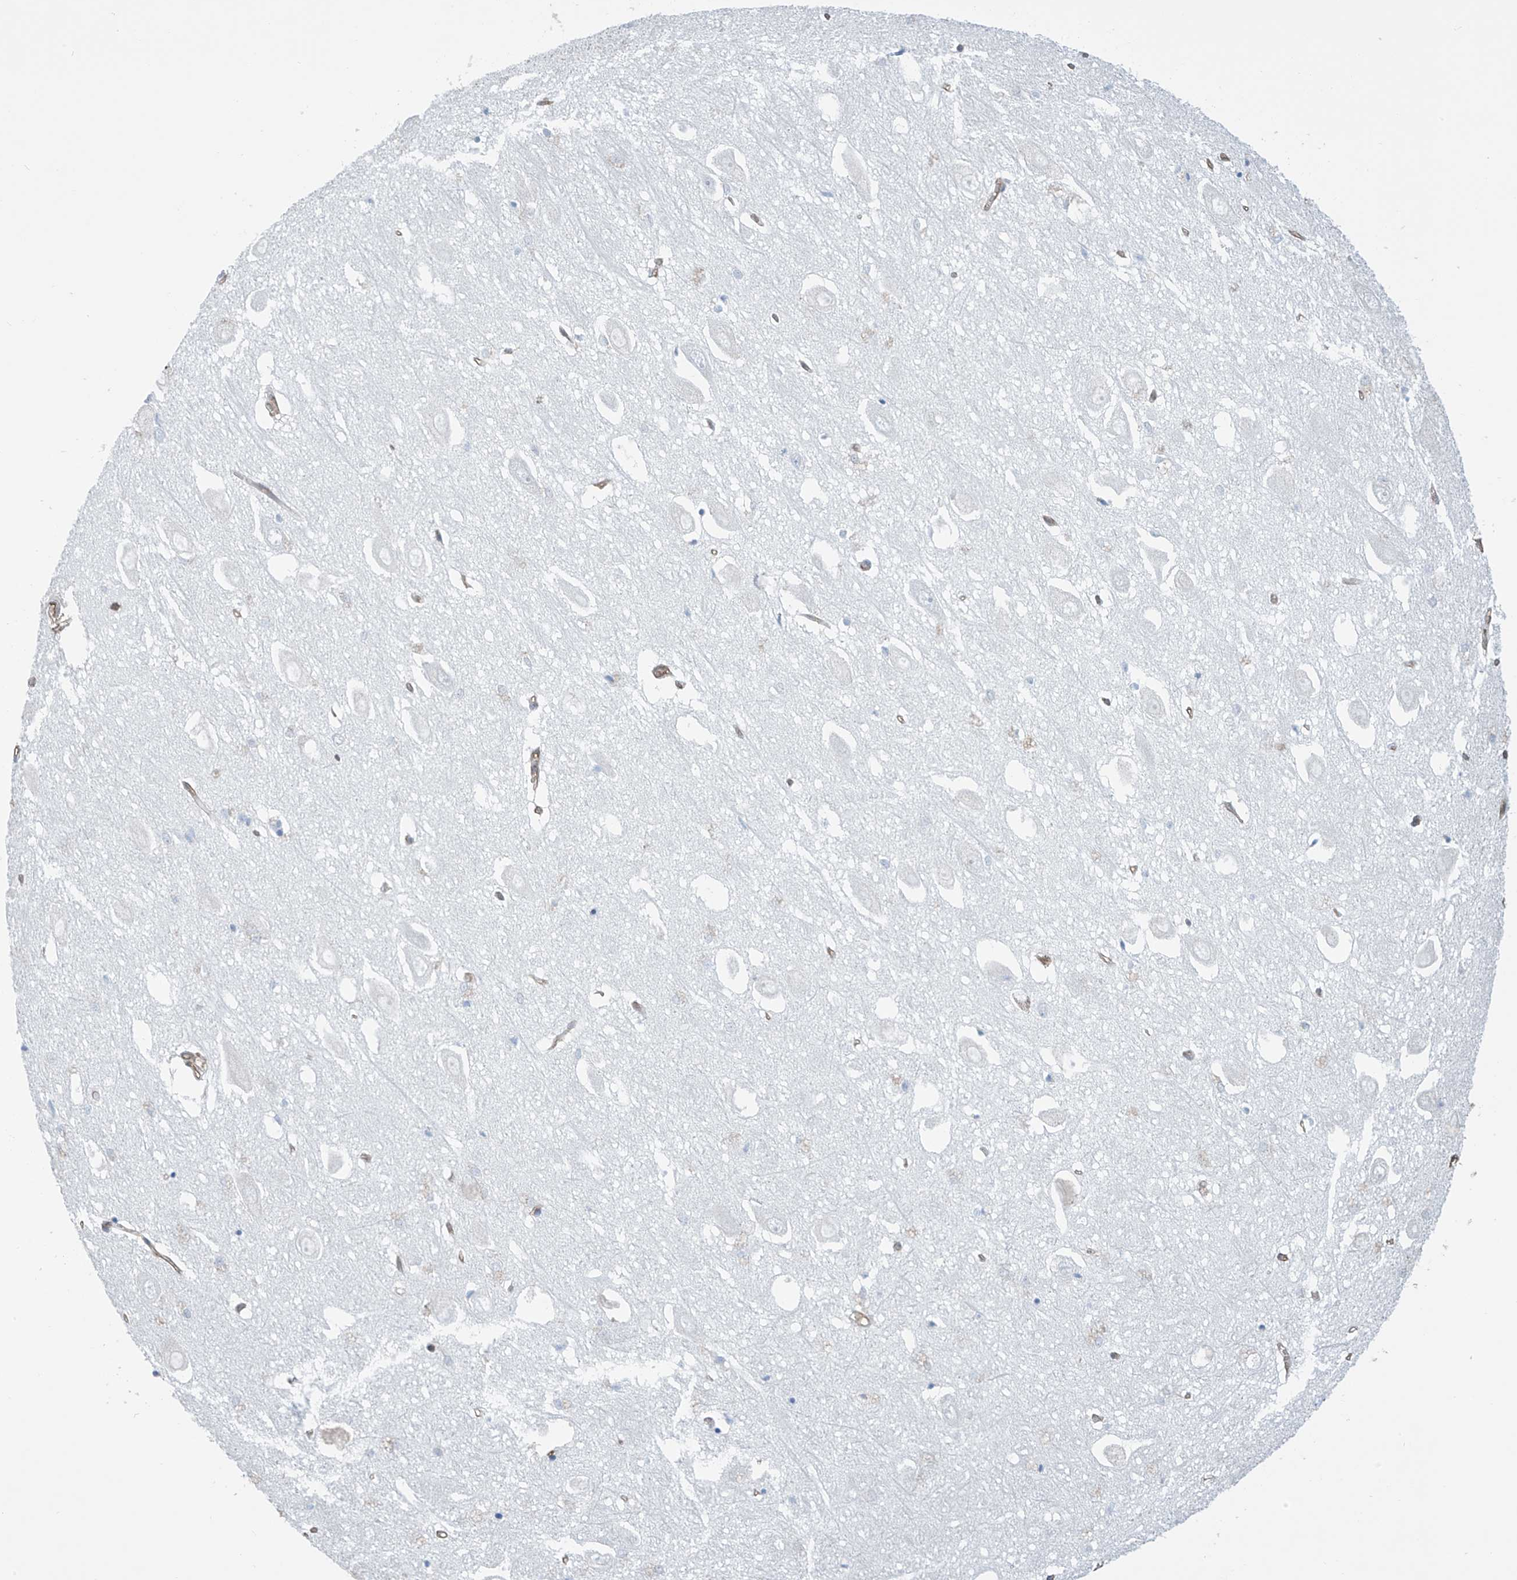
{"staining": {"intensity": "negative", "quantity": "none", "location": "none"}, "tissue": "hippocampus", "cell_type": "Glial cells", "image_type": "normal", "snomed": [{"axis": "morphology", "description": "Normal tissue, NOS"}, {"axis": "topography", "description": "Hippocampus"}], "caption": "Micrograph shows no protein positivity in glial cells of unremarkable hippocampus. (DAB (3,3'-diaminobenzidine) IHC, high magnification).", "gene": "ZNF846", "patient": {"sex": "female", "age": 64}}